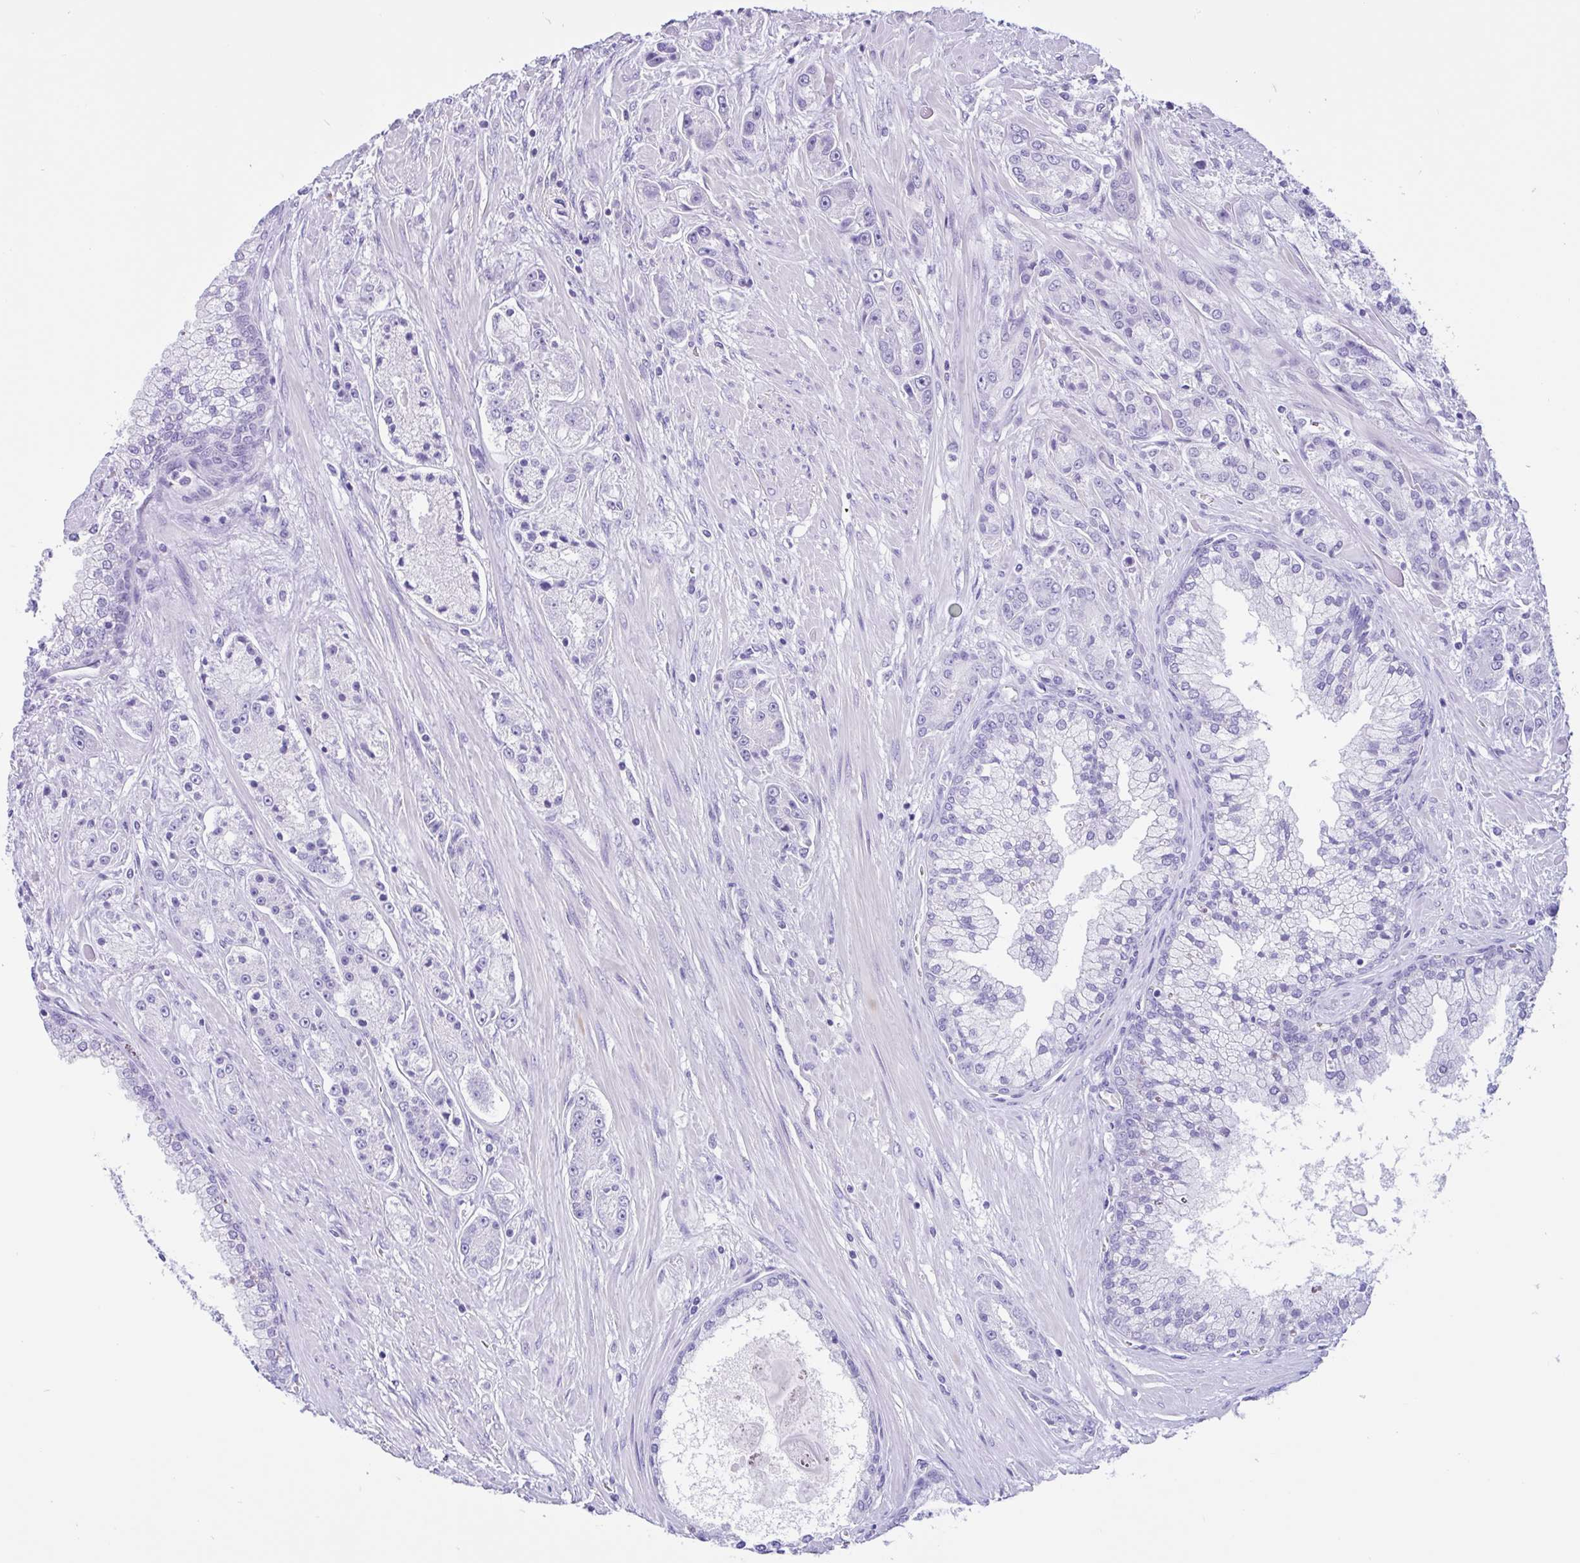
{"staining": {"intensity": "negative", "quantity": "none", "location": "none"}, "tissue": "prostate cancer", "cell_type": "Tumor cells", "image_type": "cancer", "snomed": [{"axis": "morphology", "description": "Adenocarcinoma, High grade"}, {"axis": "topography", "description": "Prostate"}], "caption": "Immunohistochemistry (IHC) of prostate cancer (adenocarcinoma (high-grade)) demonstrates no positivity in tumor cells.", "gene": "ZNF319", "patient": {"sex": "male", "age": 67}}